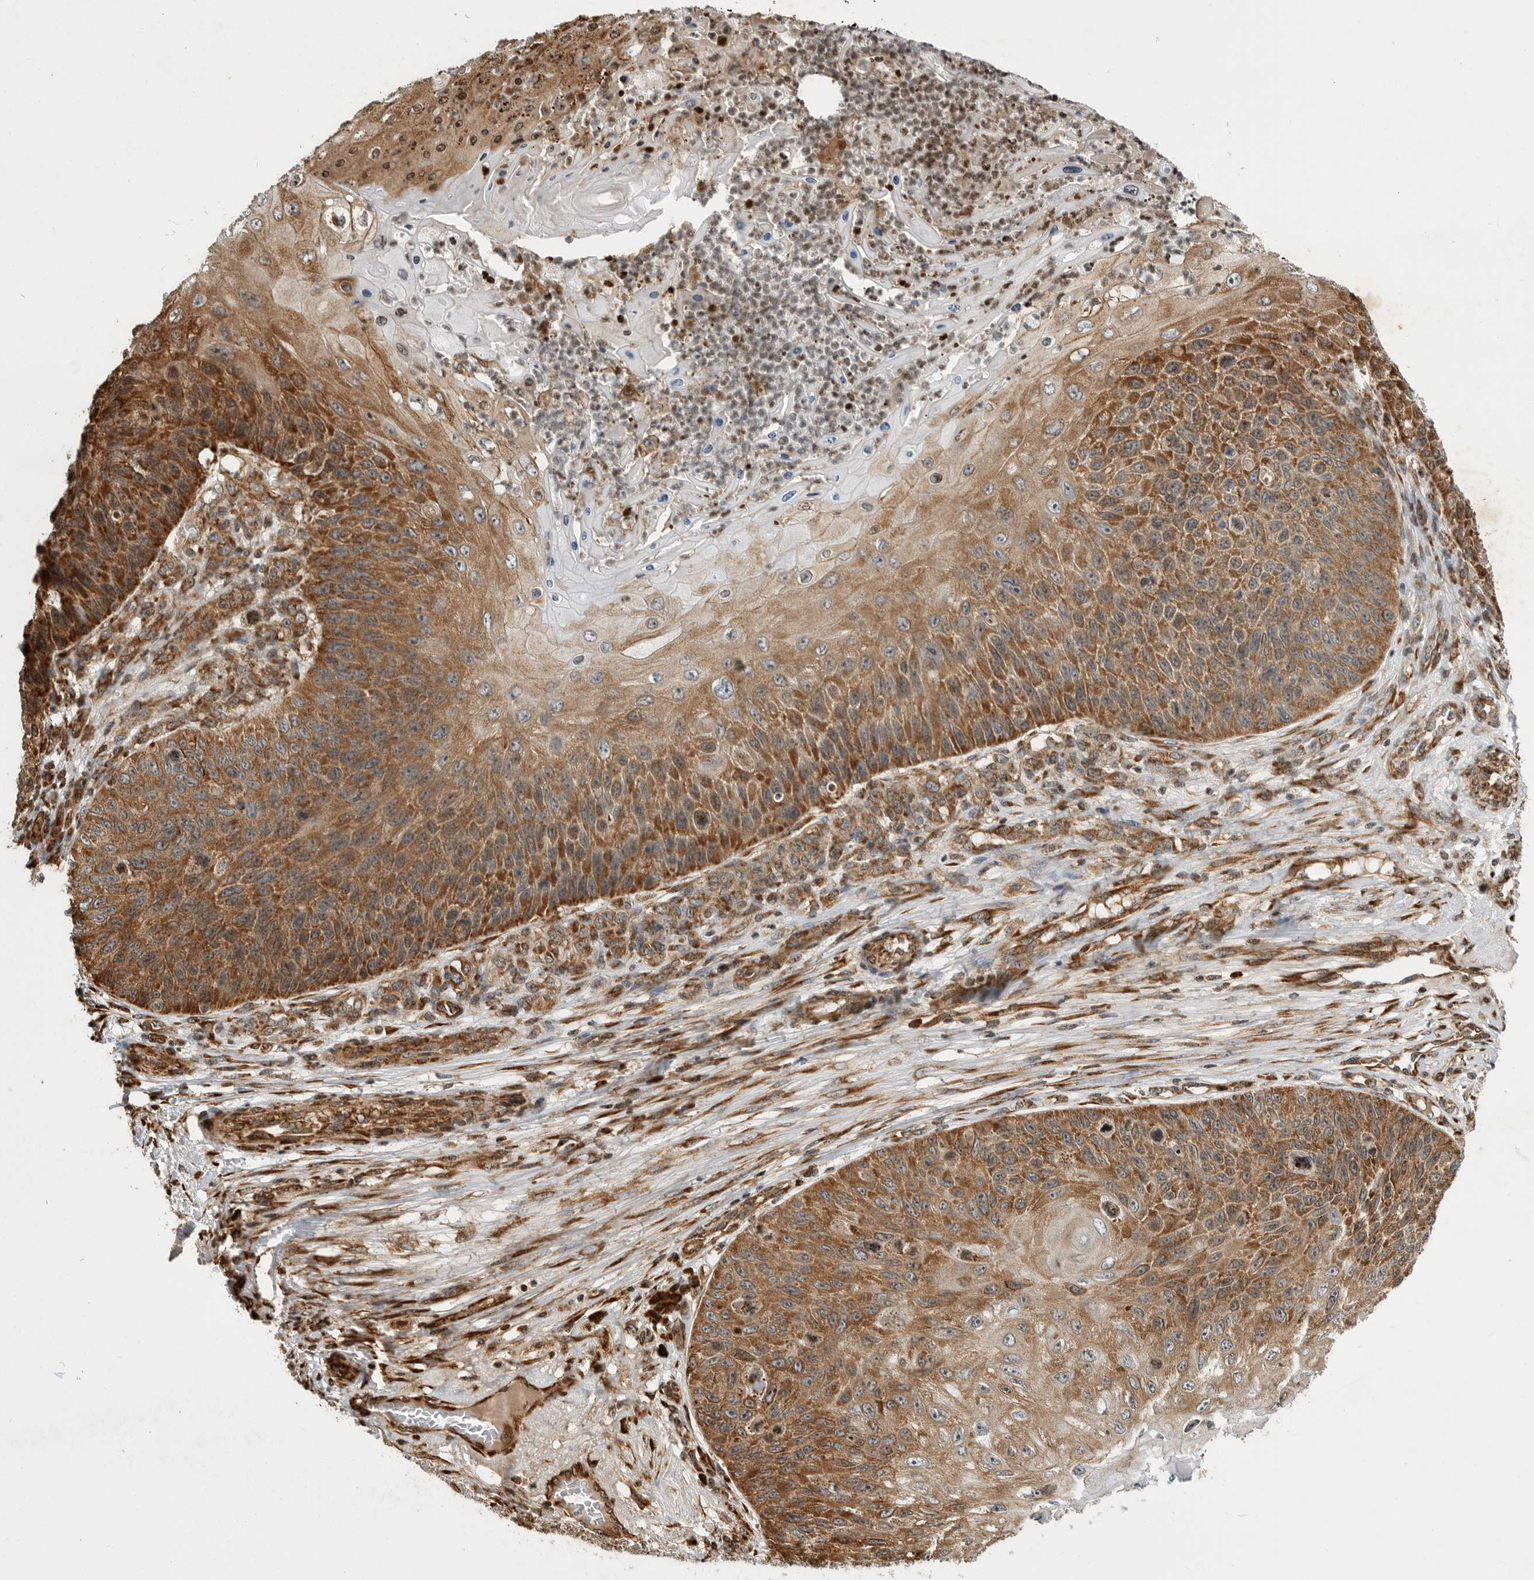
{"staining": {"intensity": "moderate", "quantity": ">75%", "location": "cytoplasmic/membranous"}, "tissue": "skin cancer", "cell_type": "Tumor cells", "image_type": "cancer", "snomed": [{"axis": "morphology", "description": "Squamous cell carcinoma, NOS"}, {"axis": "topography", "description": "Skin"}], "caption": "An immunohistochemistry micrograph of neoplastic tissue is shown. Protein staining in brown shows moderate cytoplasmic/membranous positivity in squamous cell carcinoma (skin) within tumor cells. (DAB = brown stain, brightfield microscopy at high magnification).", "gene": "FZD3", "patient": {"sex": "female", "age": 88}}